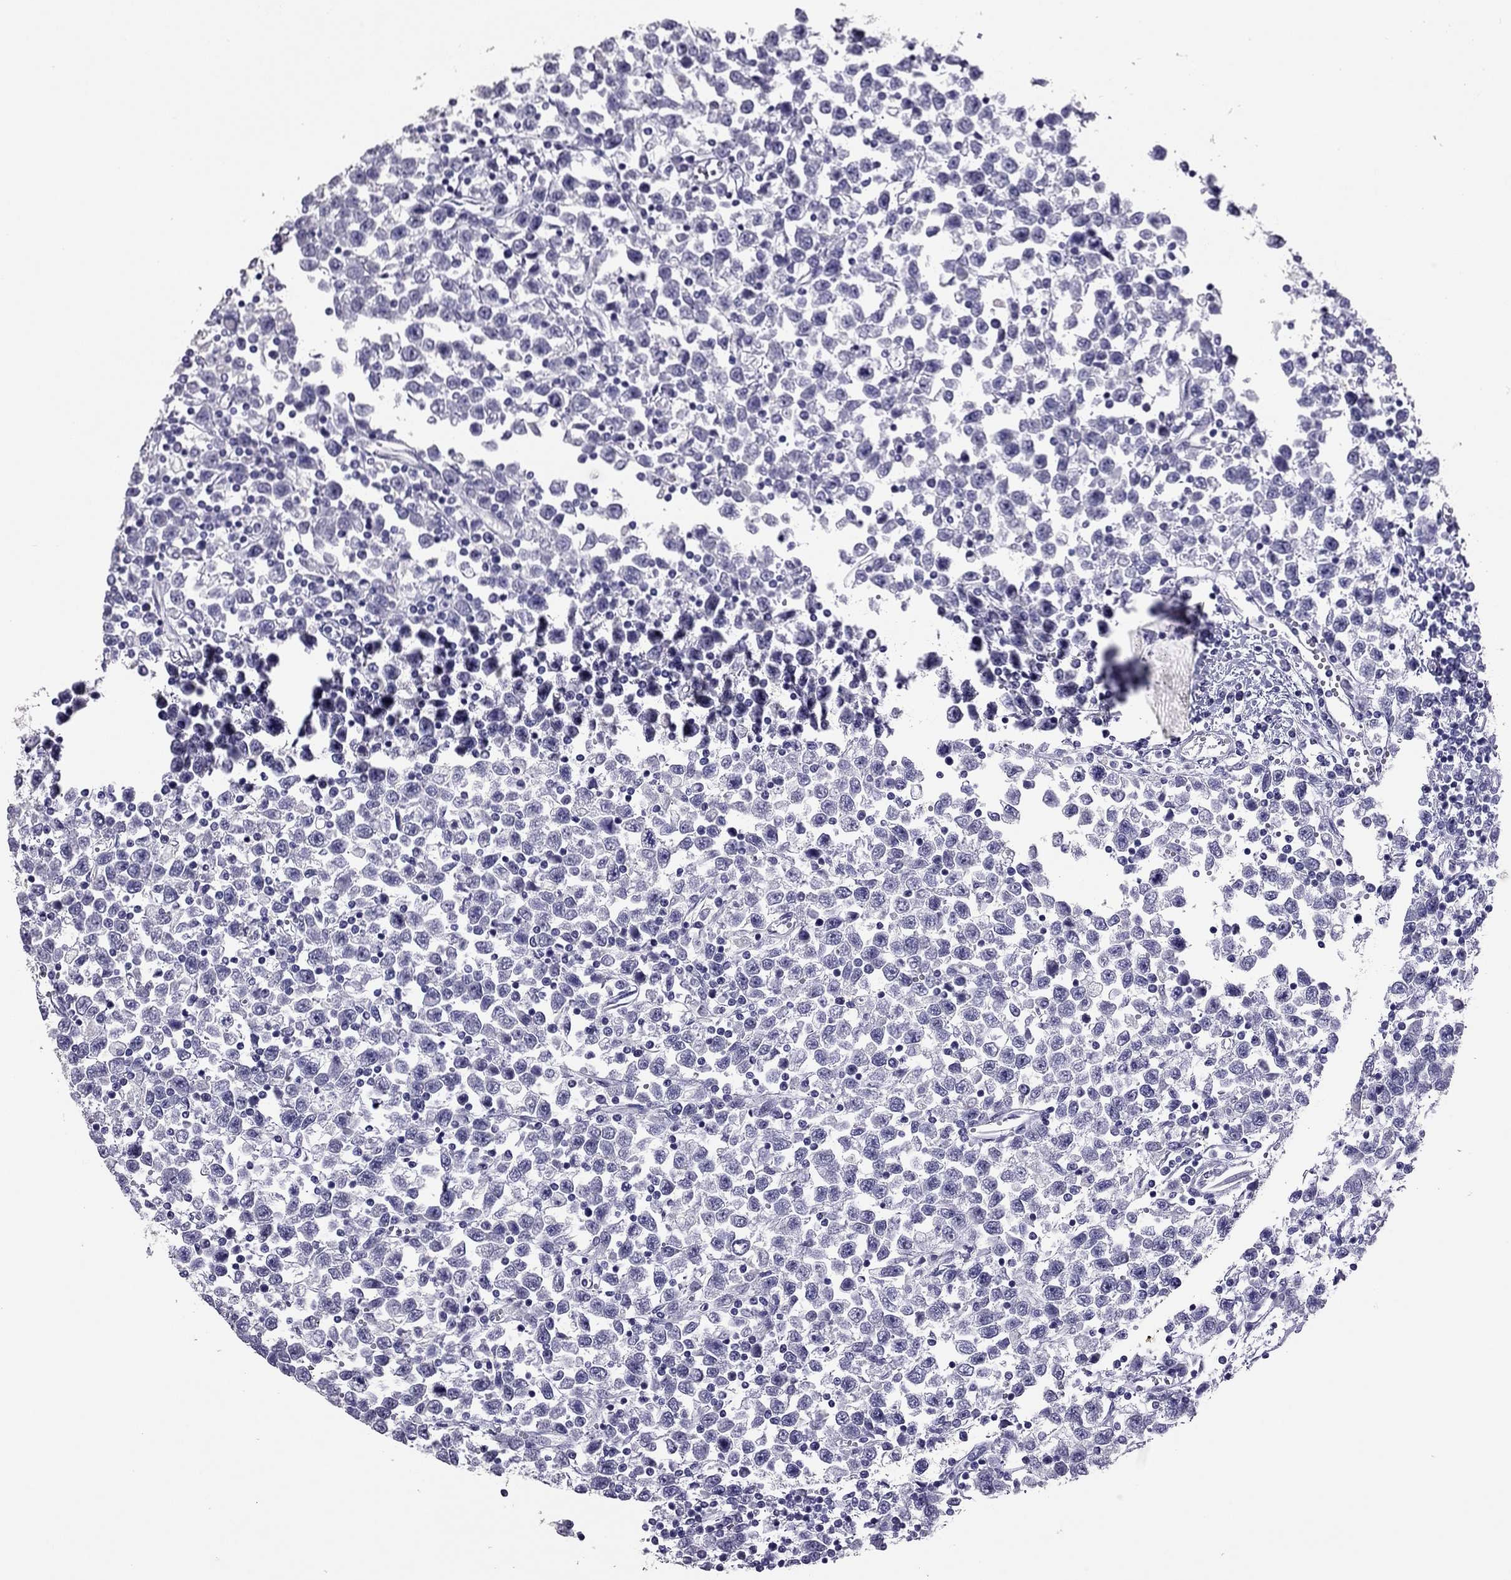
{"staining": {"intensity": "negative", "quantity": "none", "location": "none"}, "tissue": "testis cancer", "cell_type": "Tumor cells", "image_type": "cancer", "snomed": [{"axis": "morphology", "description": "Seminoma, NOS"}, {"axis": "topography", "description": "Testis"}], "caption": "A photomicrograph of human testis cancer is negative for staining in tumor cells.", "gene": "RHO", "patient": {"sex": "male", "age": 34}}